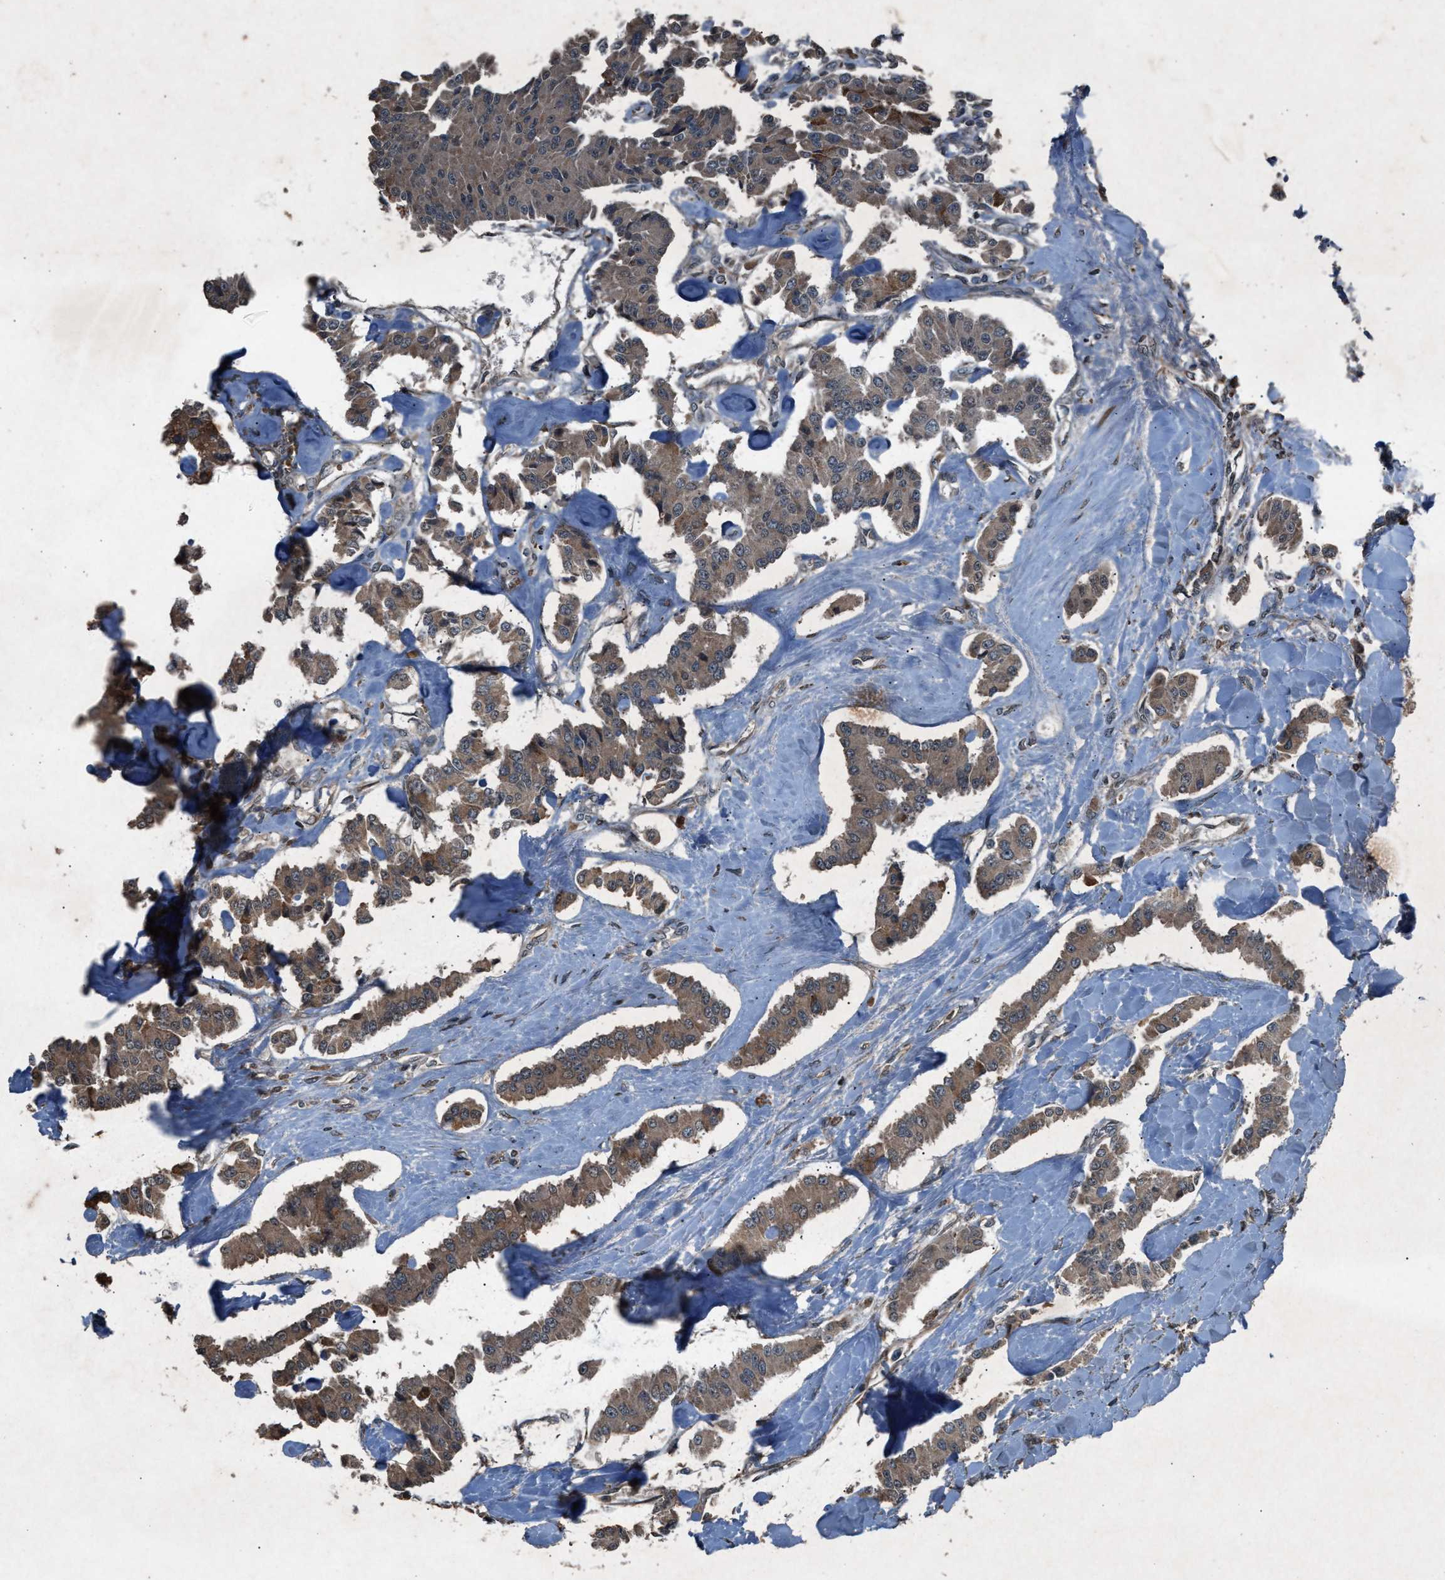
{"staining": {"intensity": "weak", "quantity": ">75%", "location": "cytoplasmic/membranous"}, "tissue": "carcinoid", "cell_type": "Tumor cells", "image_type": "cancer", "snomed": [{"axis": "morphology", "description": "Carcinoid, malignant, NOS"}, {"axis": "topography", "description": "Pancreas"}], "caption": "Immunohistochemical staining of malignant carcinoid demonstrates low levels of weak cytoplasmic/membranous protein positivity in approximately >75% of tumor cells.", "gene": "CALR", "patient": {"sex": "male", "age": 41}}